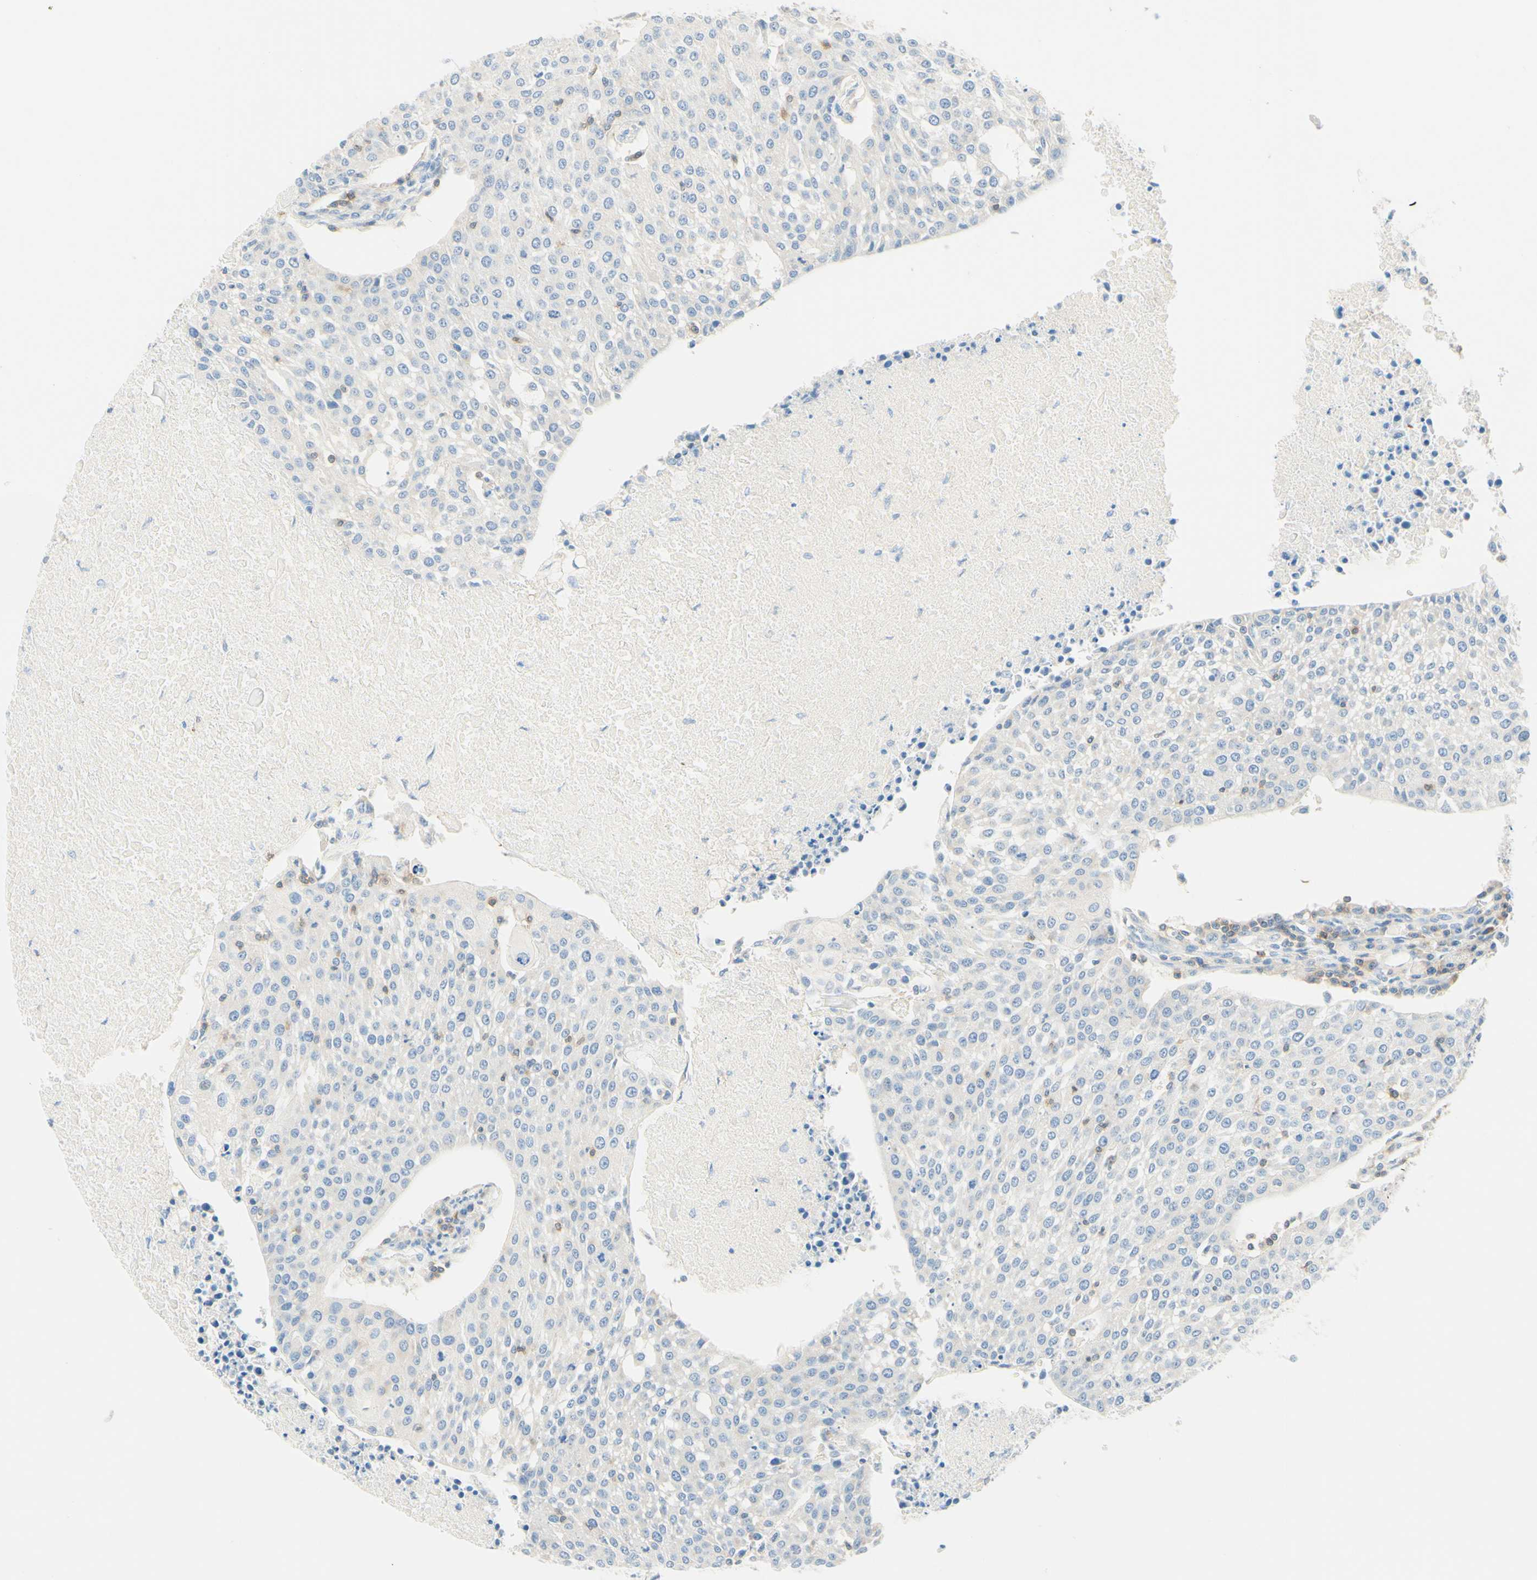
{"staining": {"intensity": "negative", "quantity": "none", "location": "none"}, "tissue": "urothelial cancer", "cell_type": "Tumor cells", "image_type": "cancer", "snomed": [{"axis": "morphology", "description": "Urothelial carcinoma, High grade"}, {"axis": "topography", "description": "Urinary bladder"}], "caption": "Tumor cells show no significant staining in urothelial carcinoma (high-grade). (DAB (3,3'-diaminobenzidine) immunohistochemistry, high magnification).", "gene": "LAT", "patient": {"sex": "female", "age": 85}}